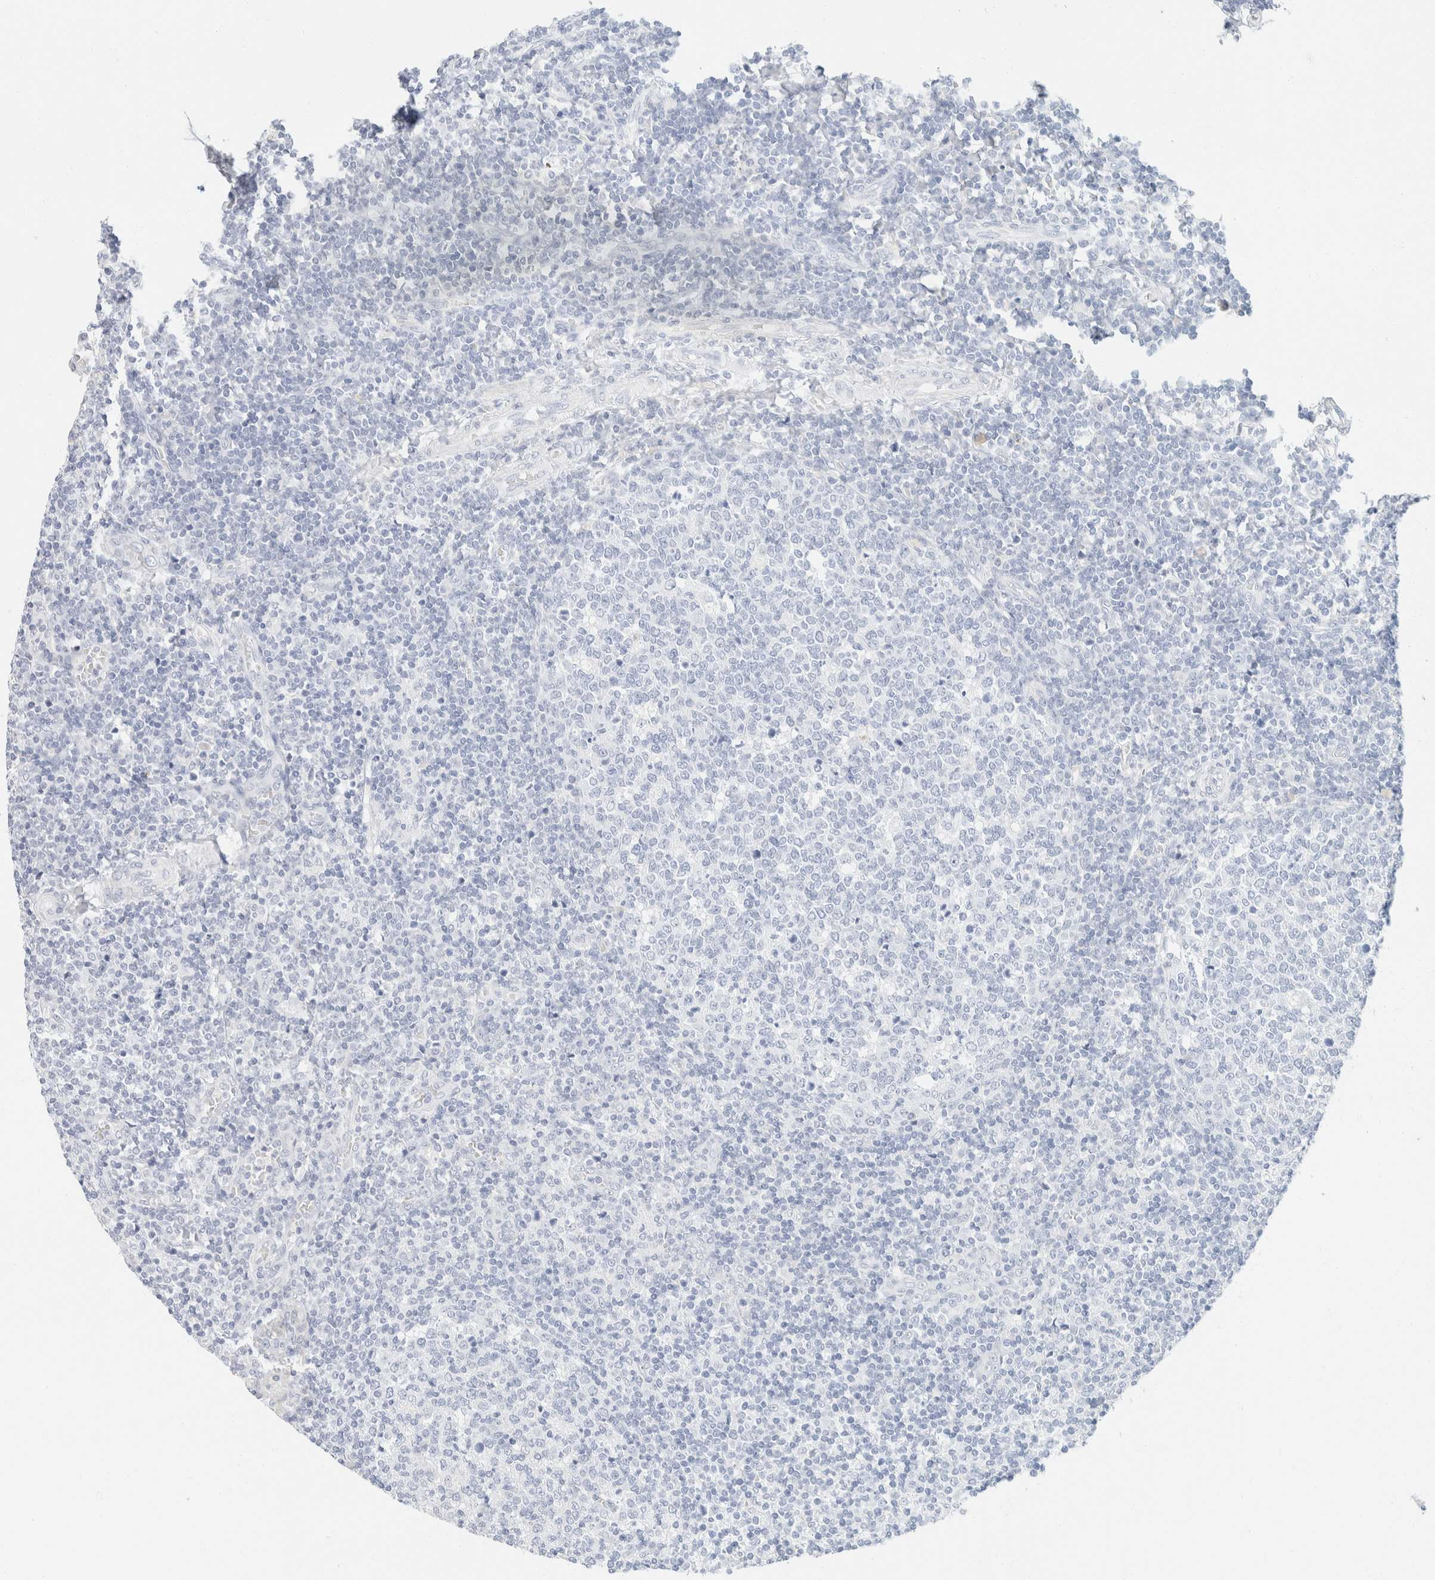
{"staining": {"intensity": "negative", "quantity": "none", "location": "none"}, "tissue": "tonsil", "cell_type": "Germinal center cells", "image_type": "normal", "snomed": [{"axis": "morphology", "description": "Normal tissue, NOS"}, {"axis": "topography", "description": "Tonsil"}], "caption": "This photomicrograph is of normal tonsil stained with immunohistochemistry to label a protein in brown with the nuclei are counter-stained blue. There is no positivity in germinal center cells.", "gene": "KRT20", "patient": {"sex": "female", "age": 19}}